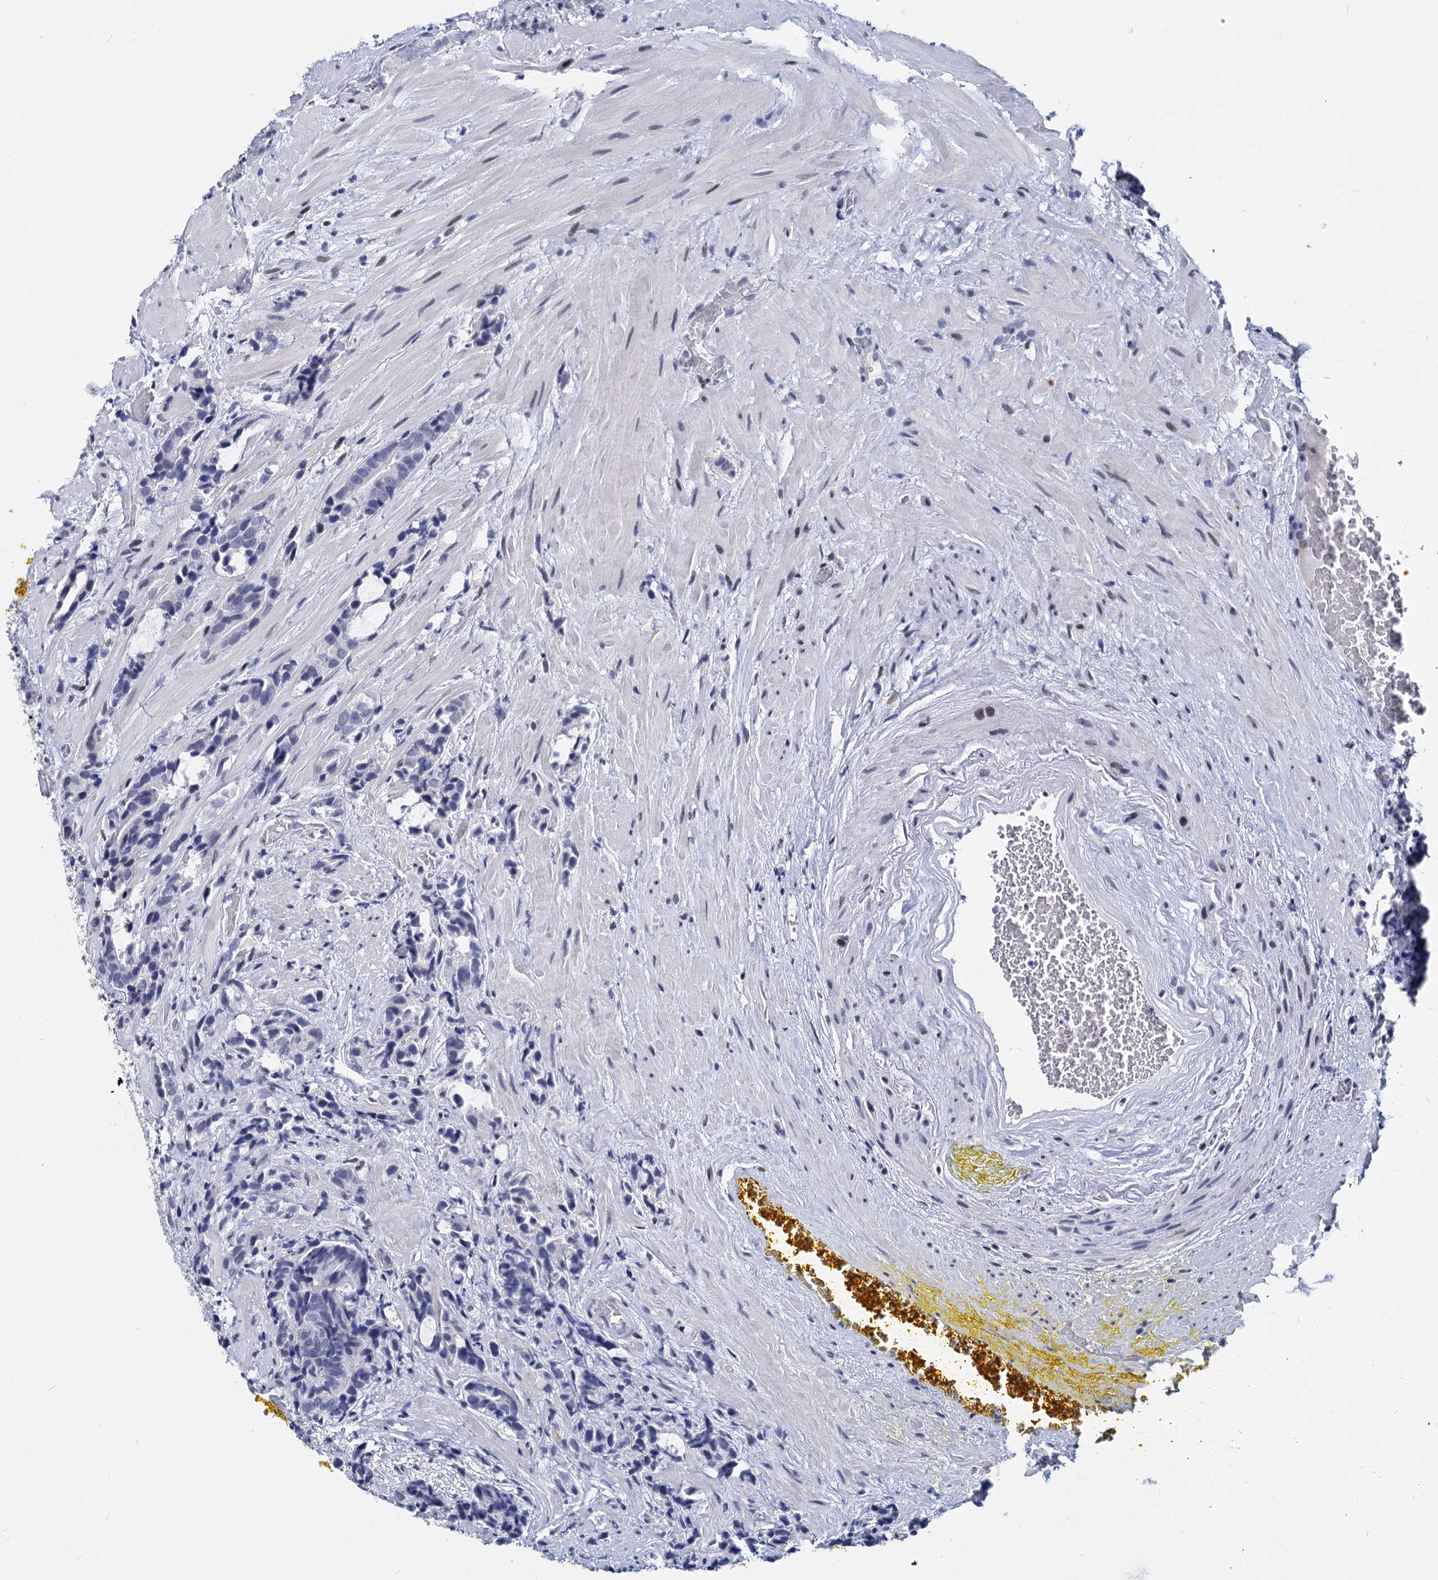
{"staining": {"intensity": "negative", "quantity": "none", "location": "none"}, "tissue": "prostate cancer", "cell_type": "Tumor cells", "image_type": "cancer", "snomed": [{"axis": "morphology", "description": "Adenocarcinoma, High grade"}, {"axis": "topography", "description": "Prostate and seminal vesicle, NOS"}], "caption": "Tumor cells are negative for protein expression in human prostate cancer (high-grade adenocarcinoma).", "gene": "MAGEA4", "patient": {"sex": "male", "age": 67}}